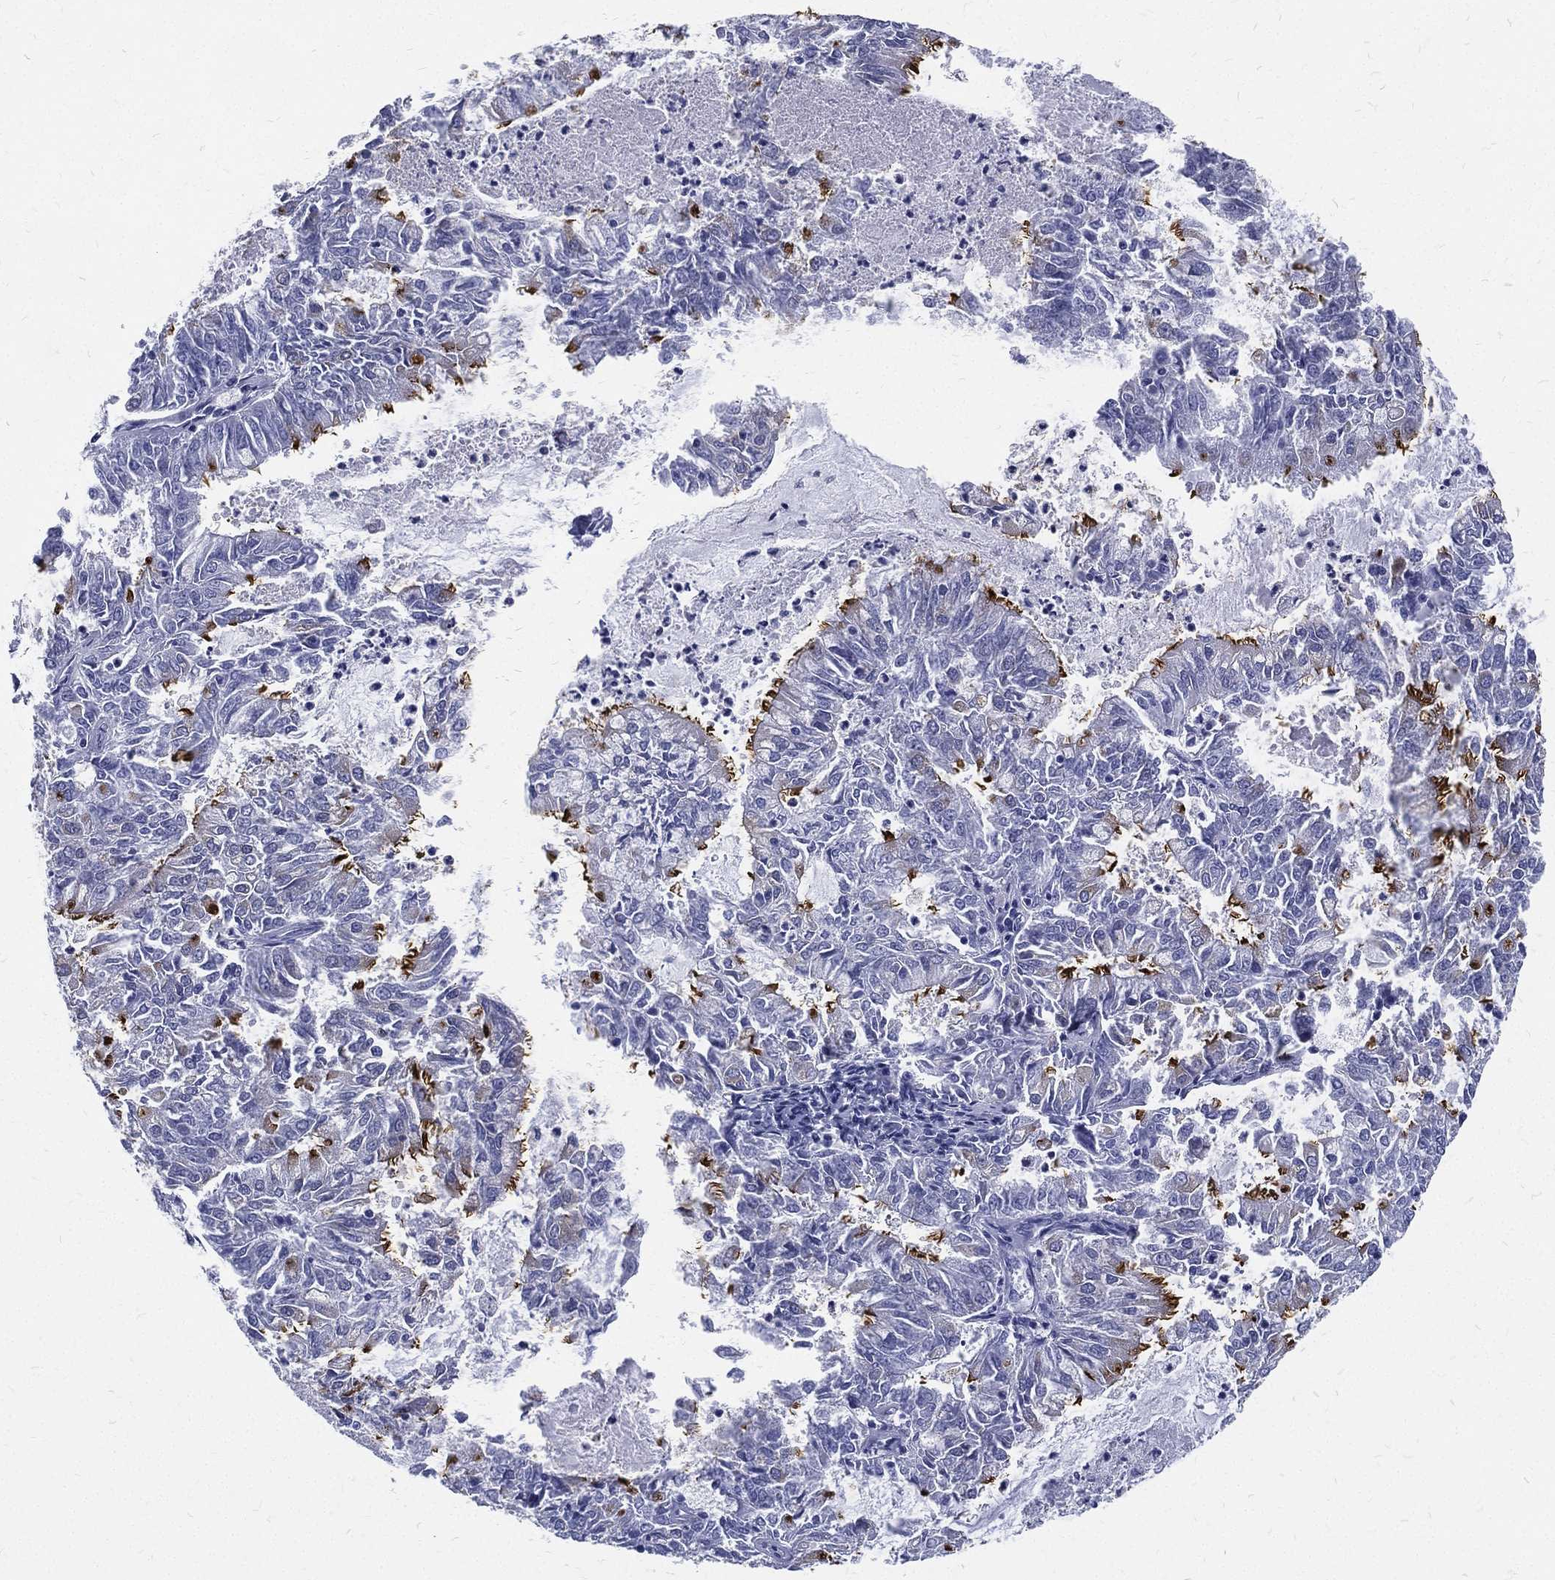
{"staining": {"intensity": "strong", "quantity": "<25%", "location": "cytoplasmic/membranous"}, "tissue": "endometrial cancer", "cell_type": "Tumor cells", "image_type": "cancer", "snomed": [{"axis": "morphology", "description": "Adenocarcinoma, NOS"}, {"axis": "topography", "description": "Endometrium"}], "caption": "Endometrial cancer (adenocarcinoma) was stained to show a protein in brown. There is medium levels of strong cytoplasmic/membranous expression in about <25% of tumor cells.", "gene": "RSPH4A", "patient": {"sex": "female", "age": 57}}